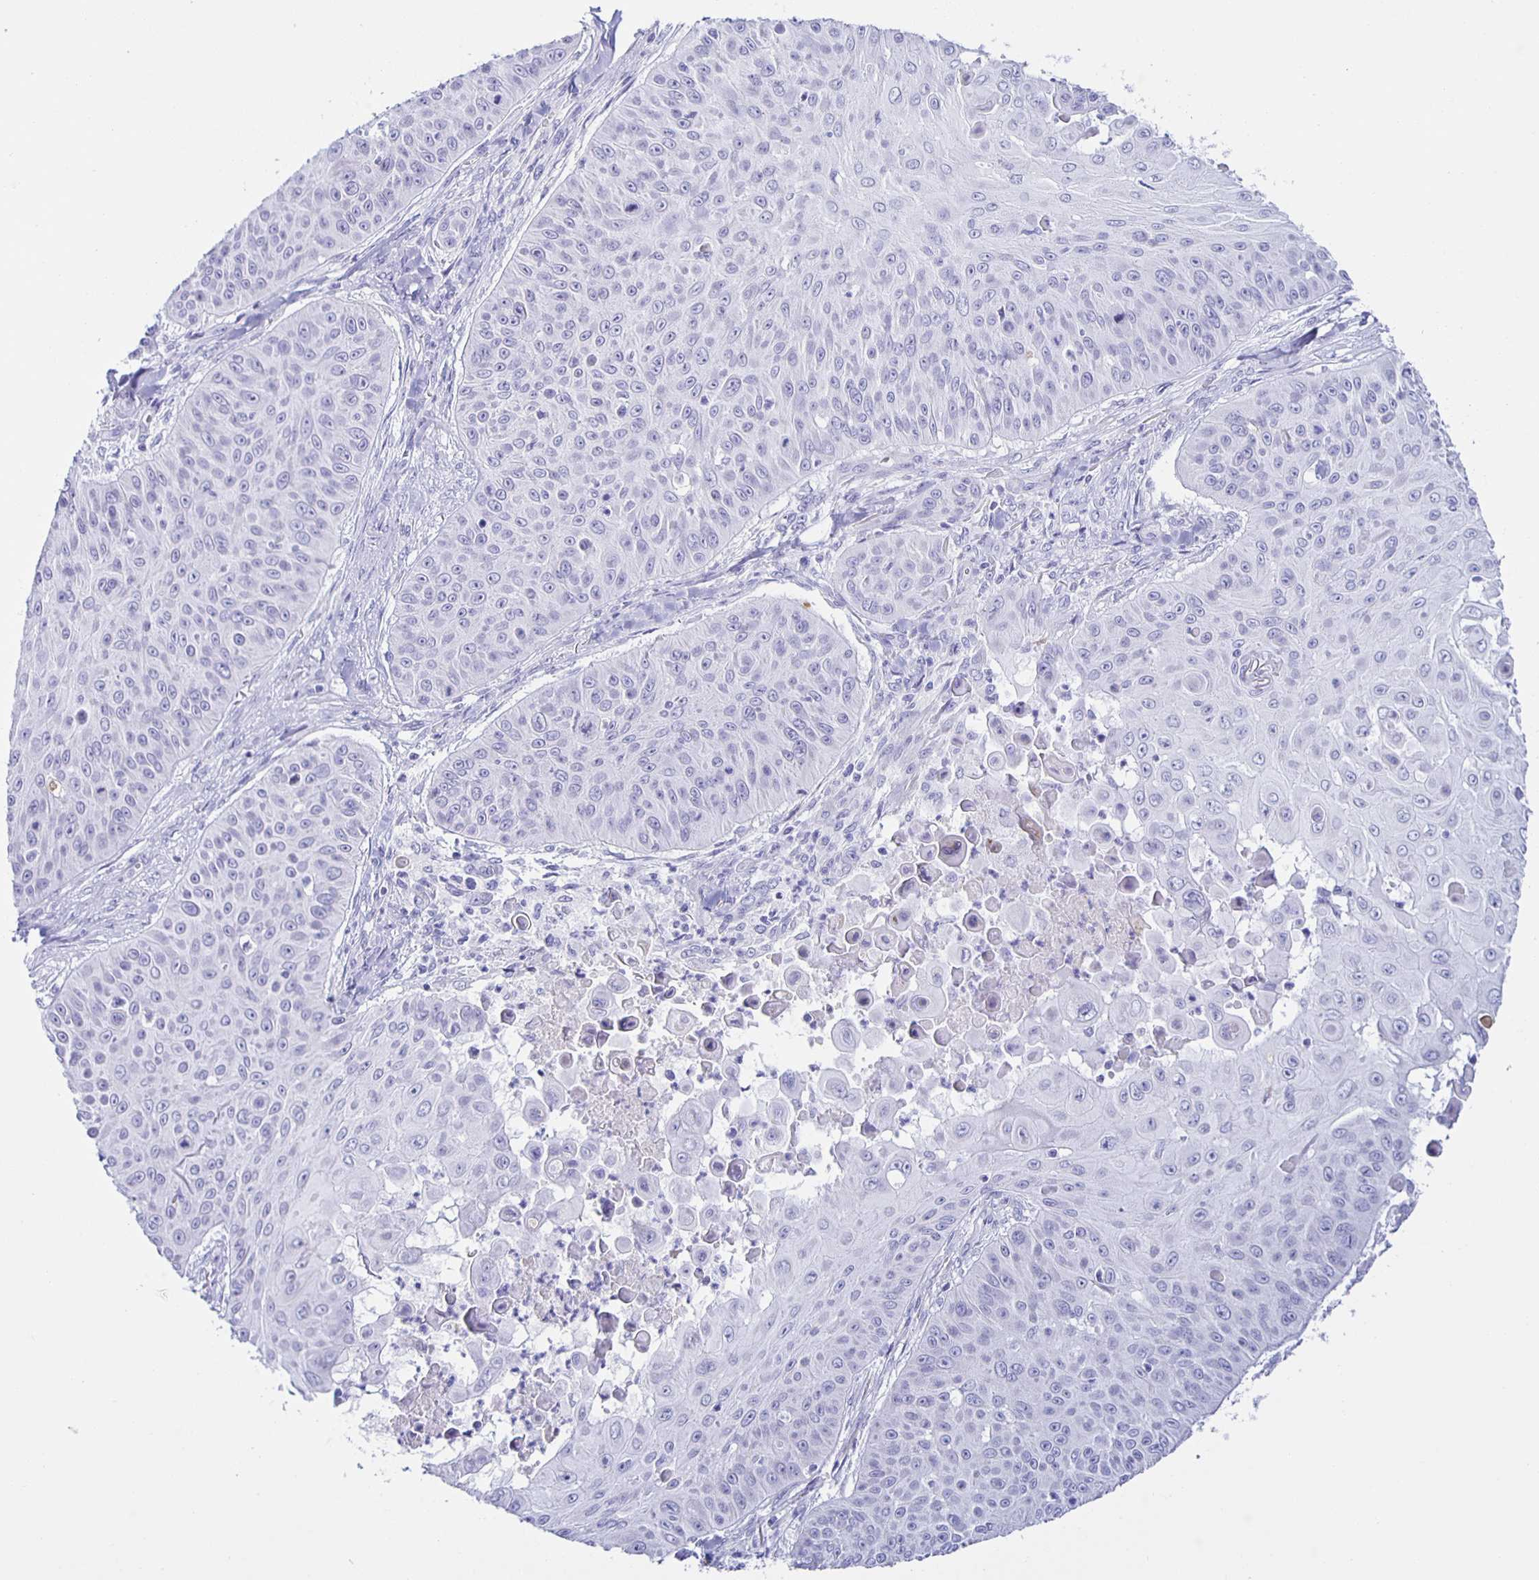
{"staining": {"intensity": "negative", "quantity": "none", "location": "none"}, "tissue": "skin cancer", "cell_type": "Tumor cells", "image_type": "cancer", "snomed": [{"axis": "morphology", "description": "Squamous cell carcinoma, NOS"}, {"axis": "topography", "description": "Skin"}], "caption": "This is a histopathology image of immunohistochemistry staining of skin cancer (squamous cell carcinoma), which shows no positivity in tumor cells.", "gene": "AQP6", "patient": {"sex": "male", "age": 82}}